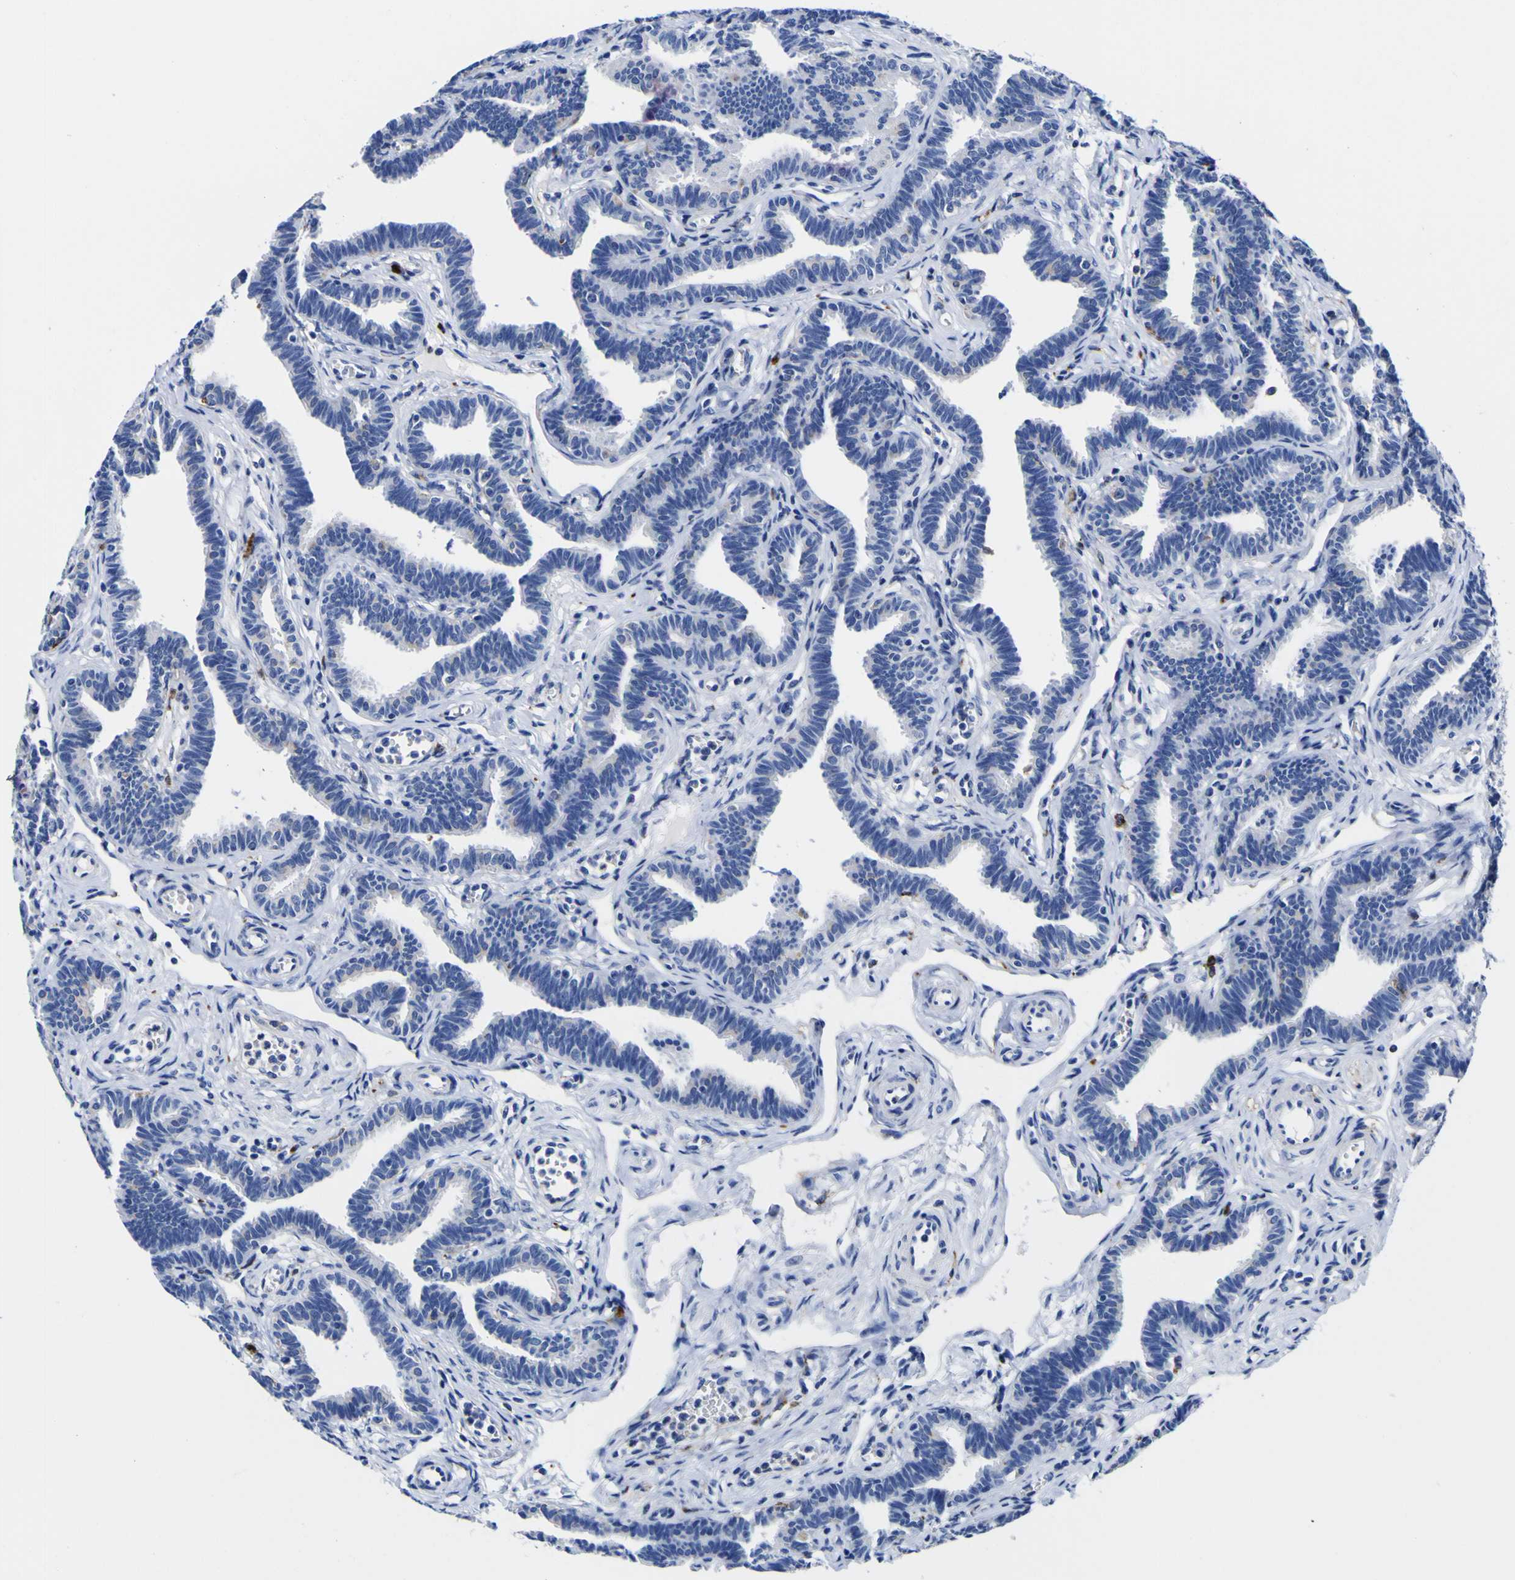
{"staining": {"intensity": "negative", "quantity": "none", "location": "none"}, "tissue": "fallopian tube", "cell_type": "Glandular cells", "image_type": "normal", "snomed": [{"axis": "morphology", "description": "Normal tissue, NOS"}, {"axis": "topography", "description": "Fallopian tube"}, {"axis": "topography", "description": "Ovary"}], "caption": "Unremarkable fallopian tube was stained to show a protein in brown. There is no significant positivity in glandular cells. (DAB immunohistochemistry (IHC), high magnification).", "gene": "HLA", "patient": {"sex": "female", "age": 23}}